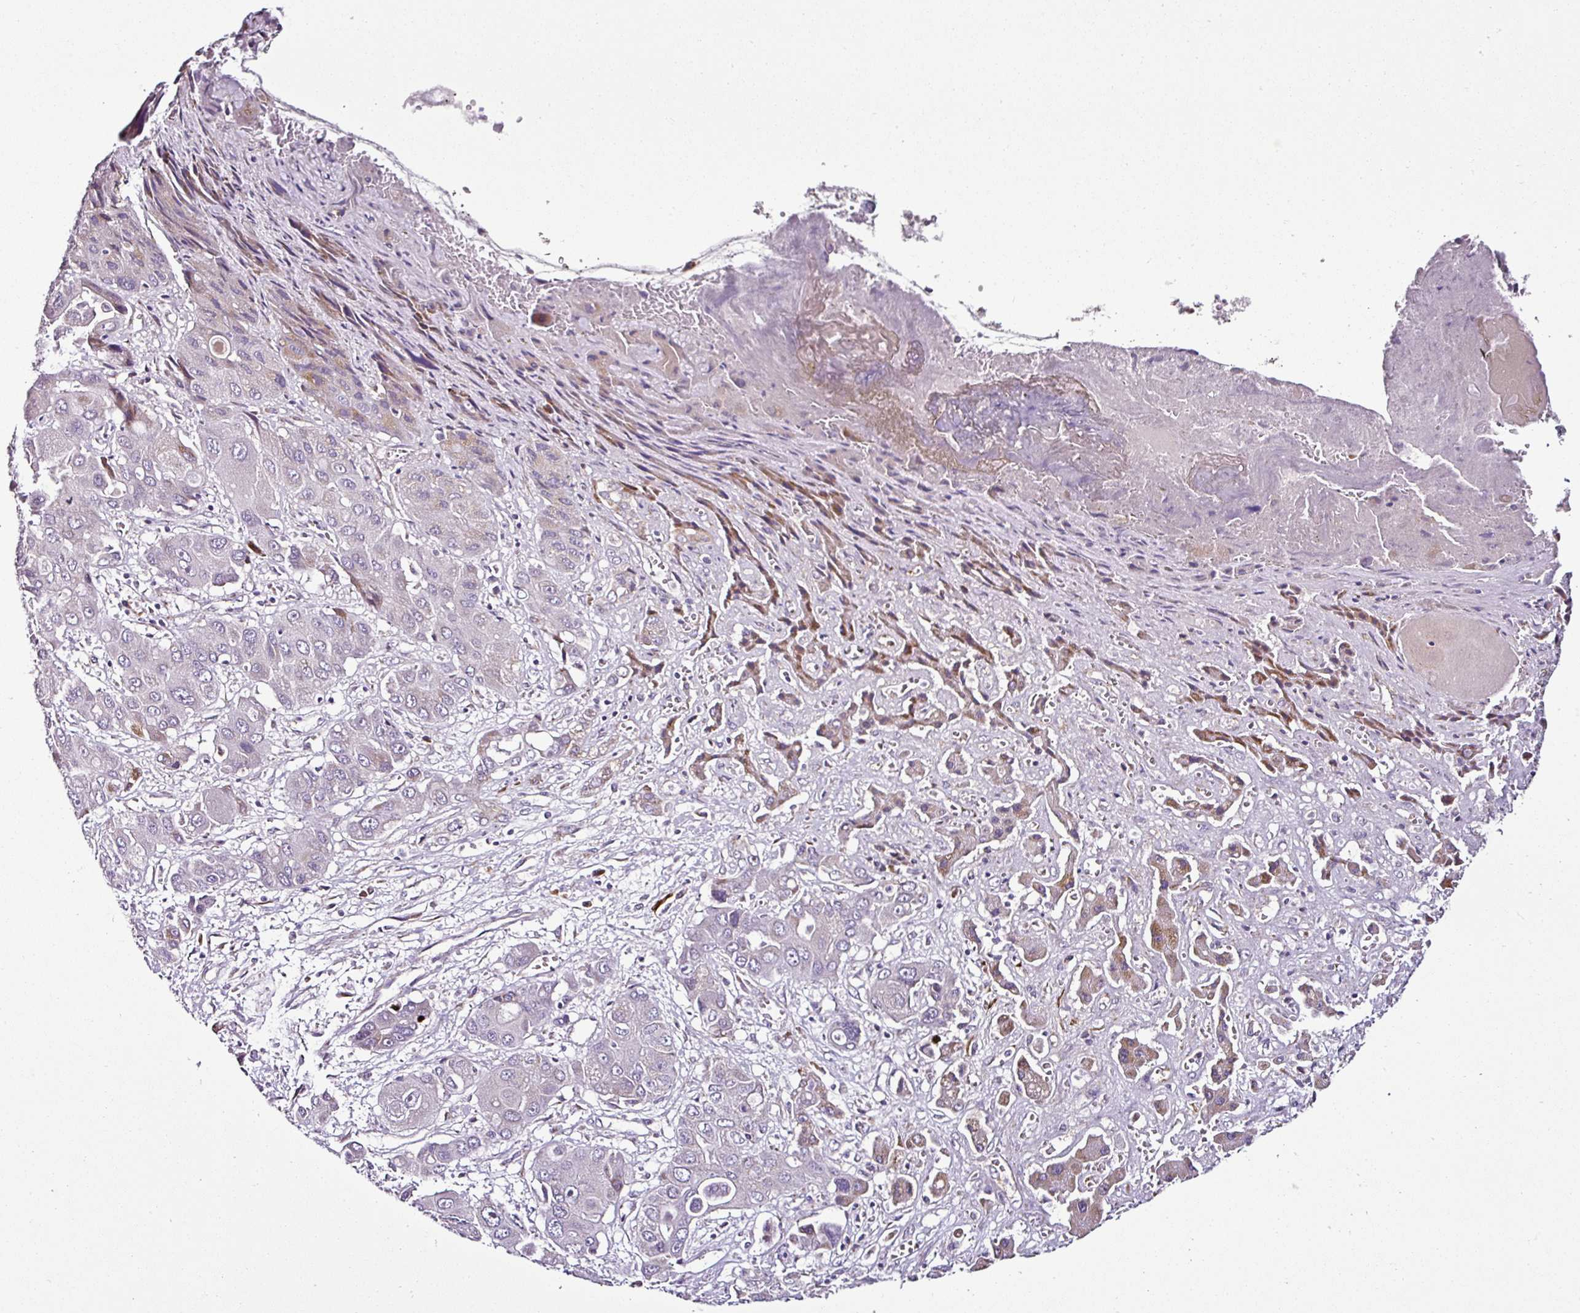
{"staining": {"intensity": "negative", "quantity": "none", "location": "none"}, "tissue": "liver cancer", "cell_type": "Tumor cells", "image_type": "cancer", "snomed": [{"axis": "morphology", "description": "Cholangiocarcinoma"}, {"axis": "topography", "description": "Liver"}], "caption": "IHC image of neoplastic tissue: human cholangiocarcinoma (liver) stained with DAB exhibits no significant protein positivity in tumor cells.", "gene": "DPAGT1", "patient": {"sex": "male", "age": 67}}